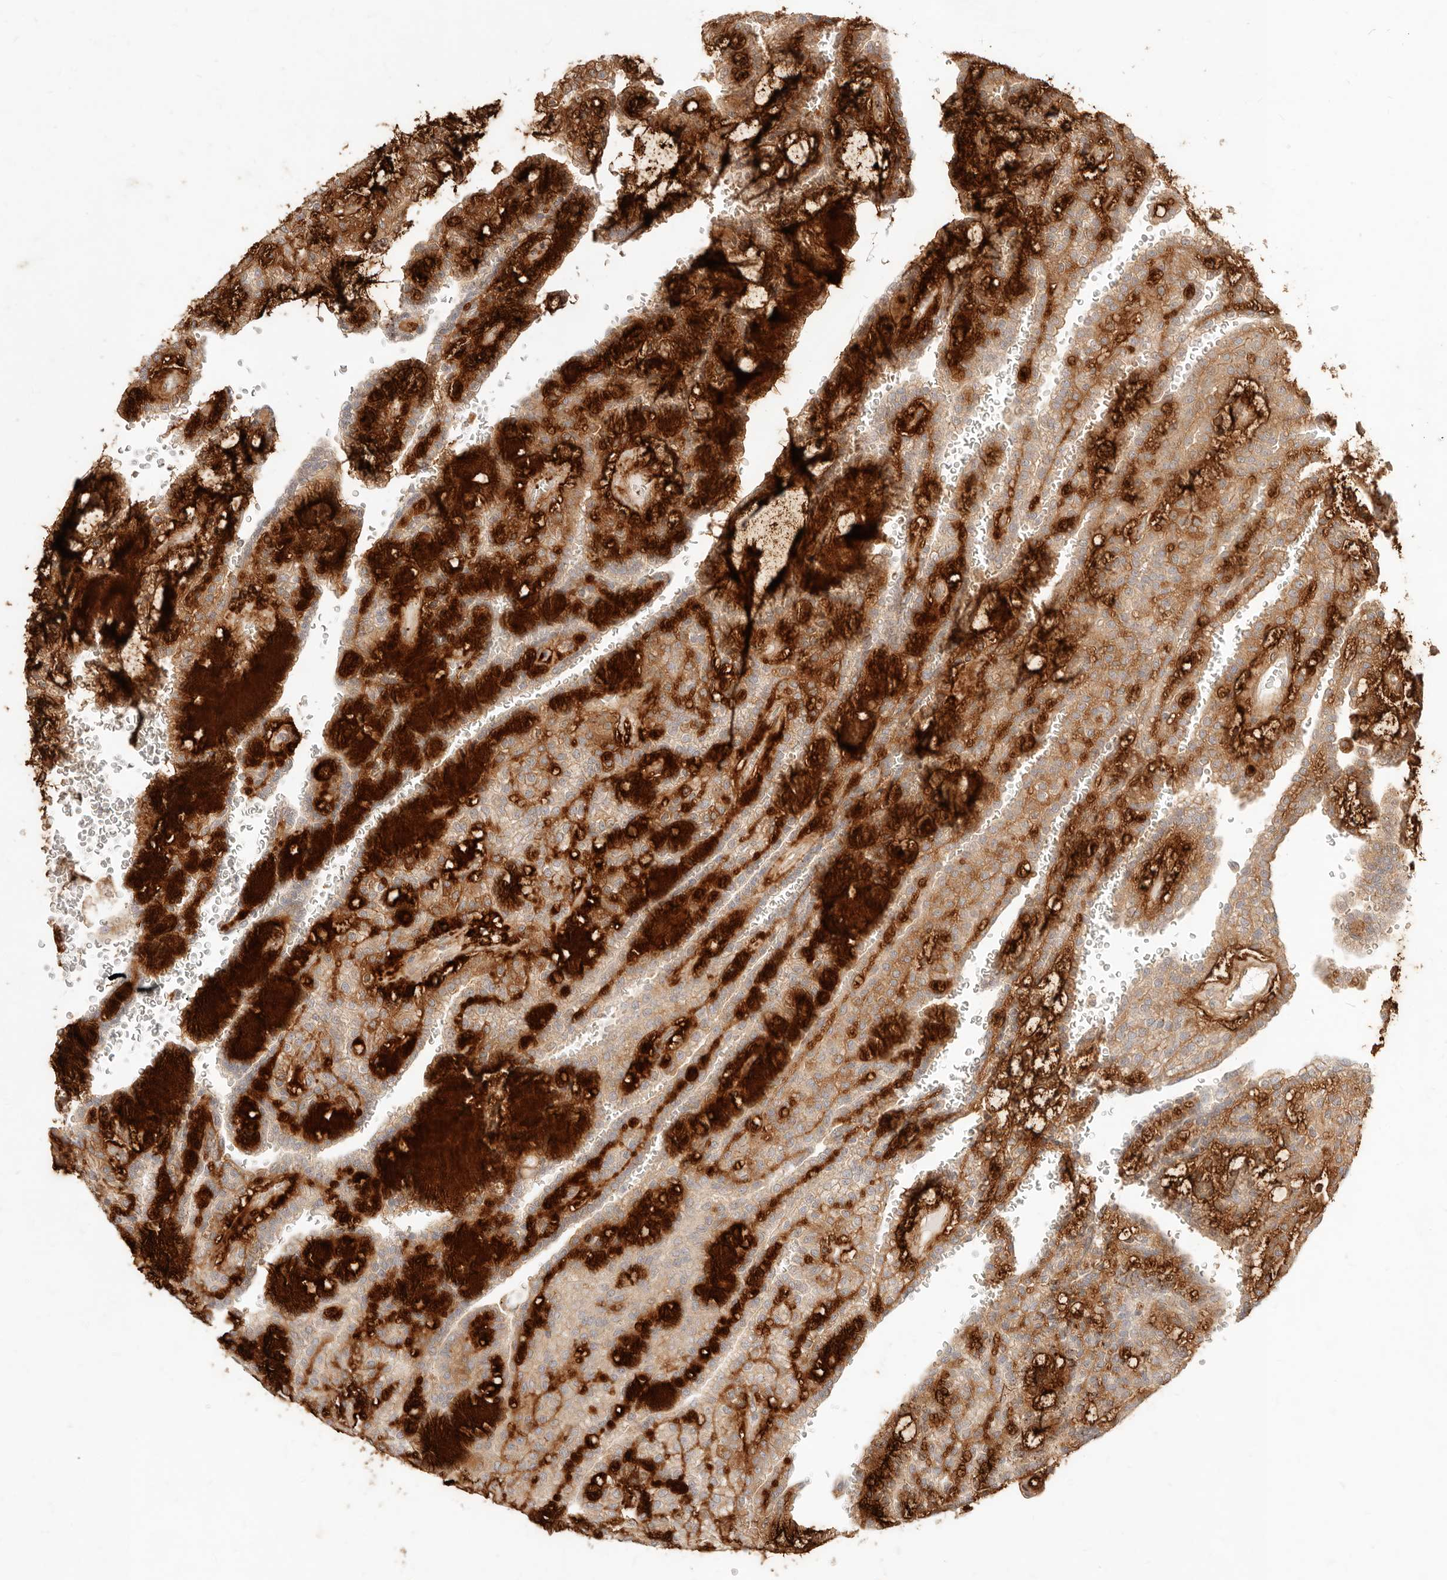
{"staining": {"intensity": "weak", "quantity": ">75%", "location": "cytoplasmic/membranous"}, "tissue": "renal cancer", "cell_type": "Tumor cells", "image_type": "cancer", "snomed": [{"axis": "morphology", "description": "Adenocarcinoma, NOS"}, {"axis": "topography", "description": "Kidney"}], "caption": "An image showing weak cytoplasmic/membranous expression in approximately >75% of tumor cells in renal cancer, as visualized by brown immunohistochemical staining.", "gene": "UBXN10", "patient": {"sex": "male", "age": 63}}